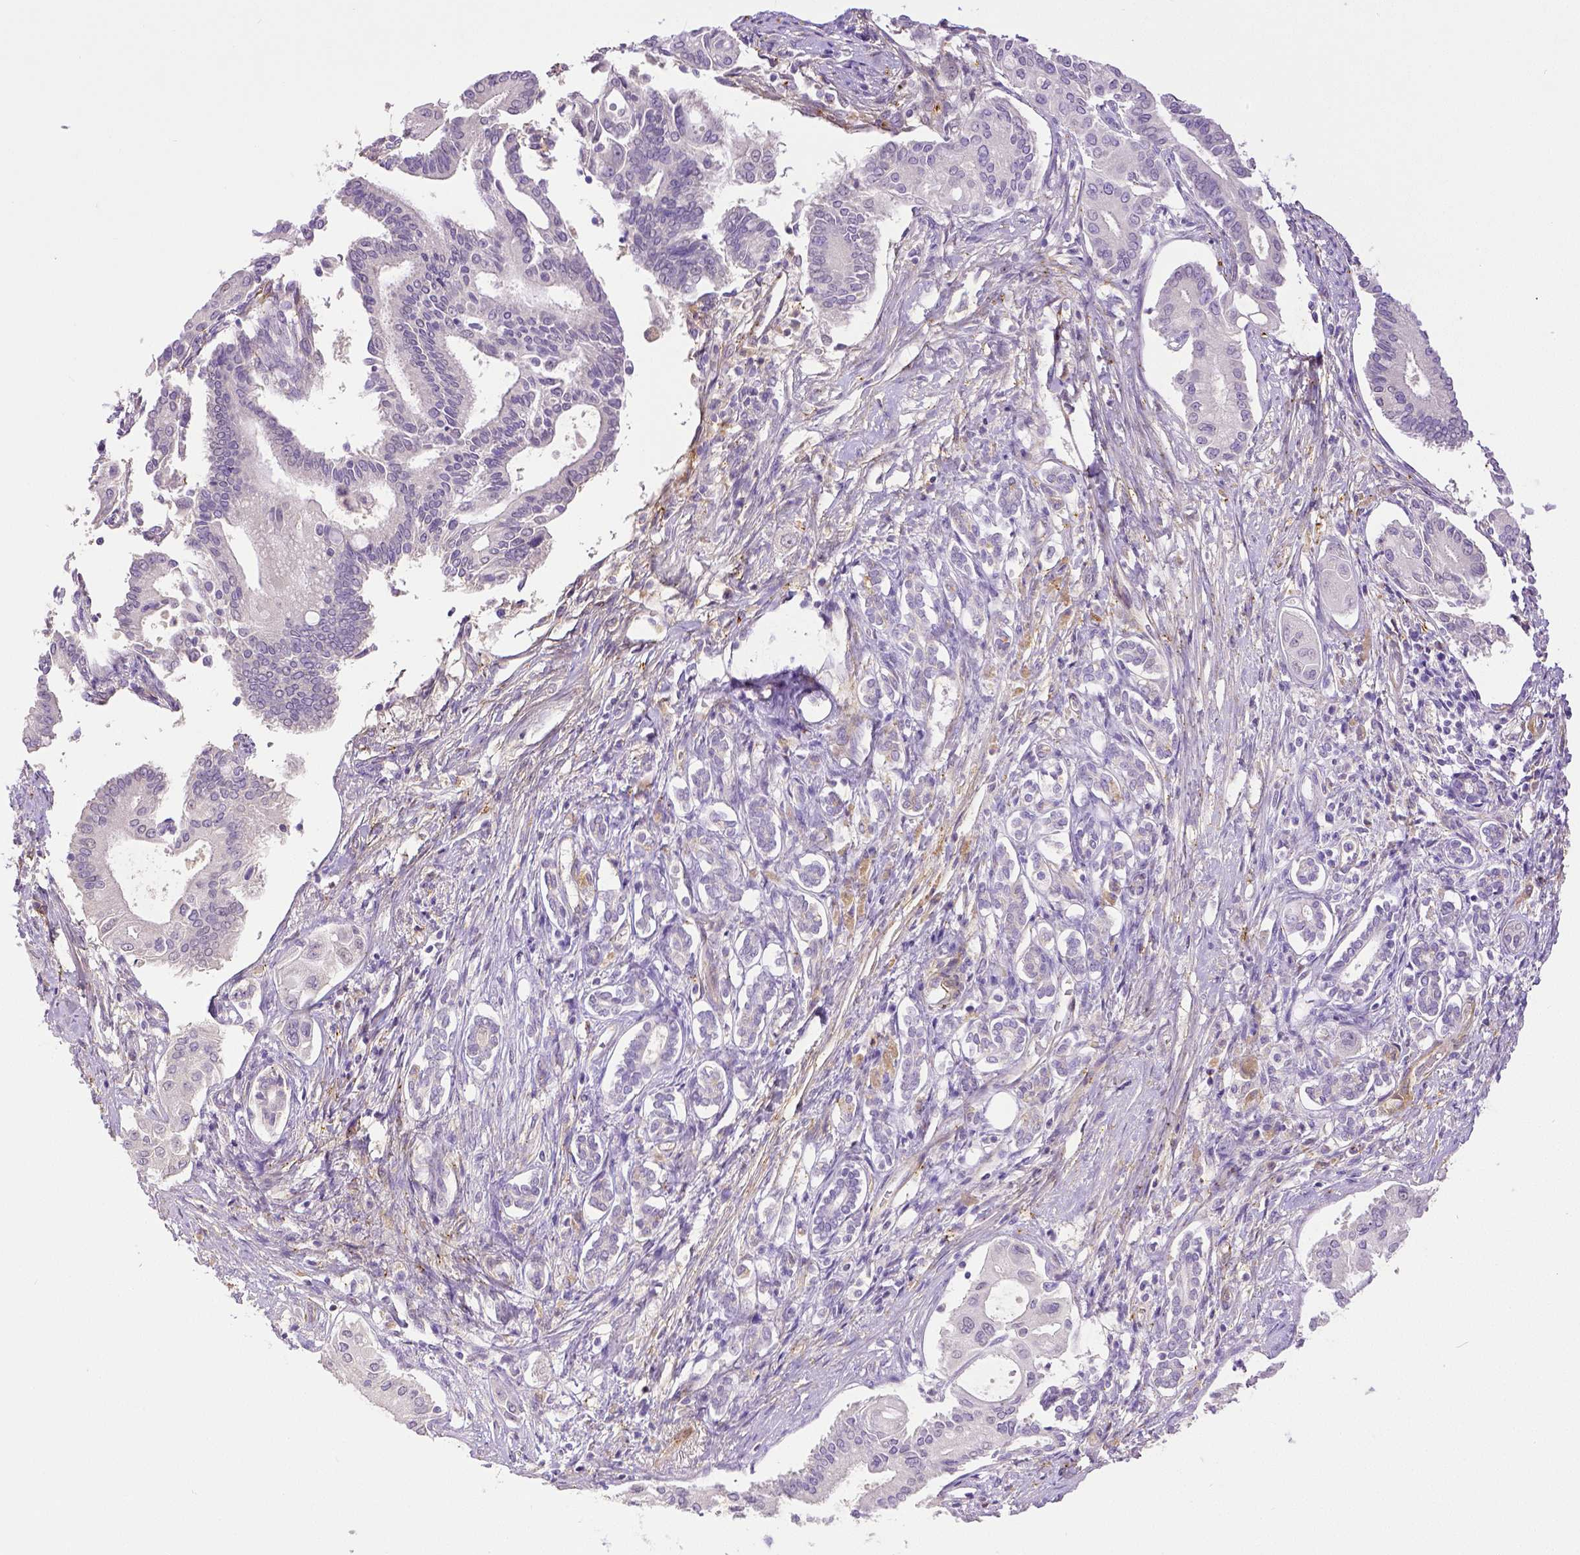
{"staining": {"intensity": "negative", "quantity": "none", "location": "none"}, "tissue": "pancreatic cancer", "cell_type": "Tumor cells", "image_type": "cancer", "snomed": [{"axis": "morphology", "description": "Adenocarcinoma, NOS"}, {"axis": "topography", "description": "Pancreas"}], "caption": "IHC histopathology image of neoplastic tissue: human pancreatic cancer stained with DAB (3,3'-diaminobenzidine) shows no significant protein positivity in tumor cells.", "gene": "THY1", "patient": {"sex": "female", "age": 68}}